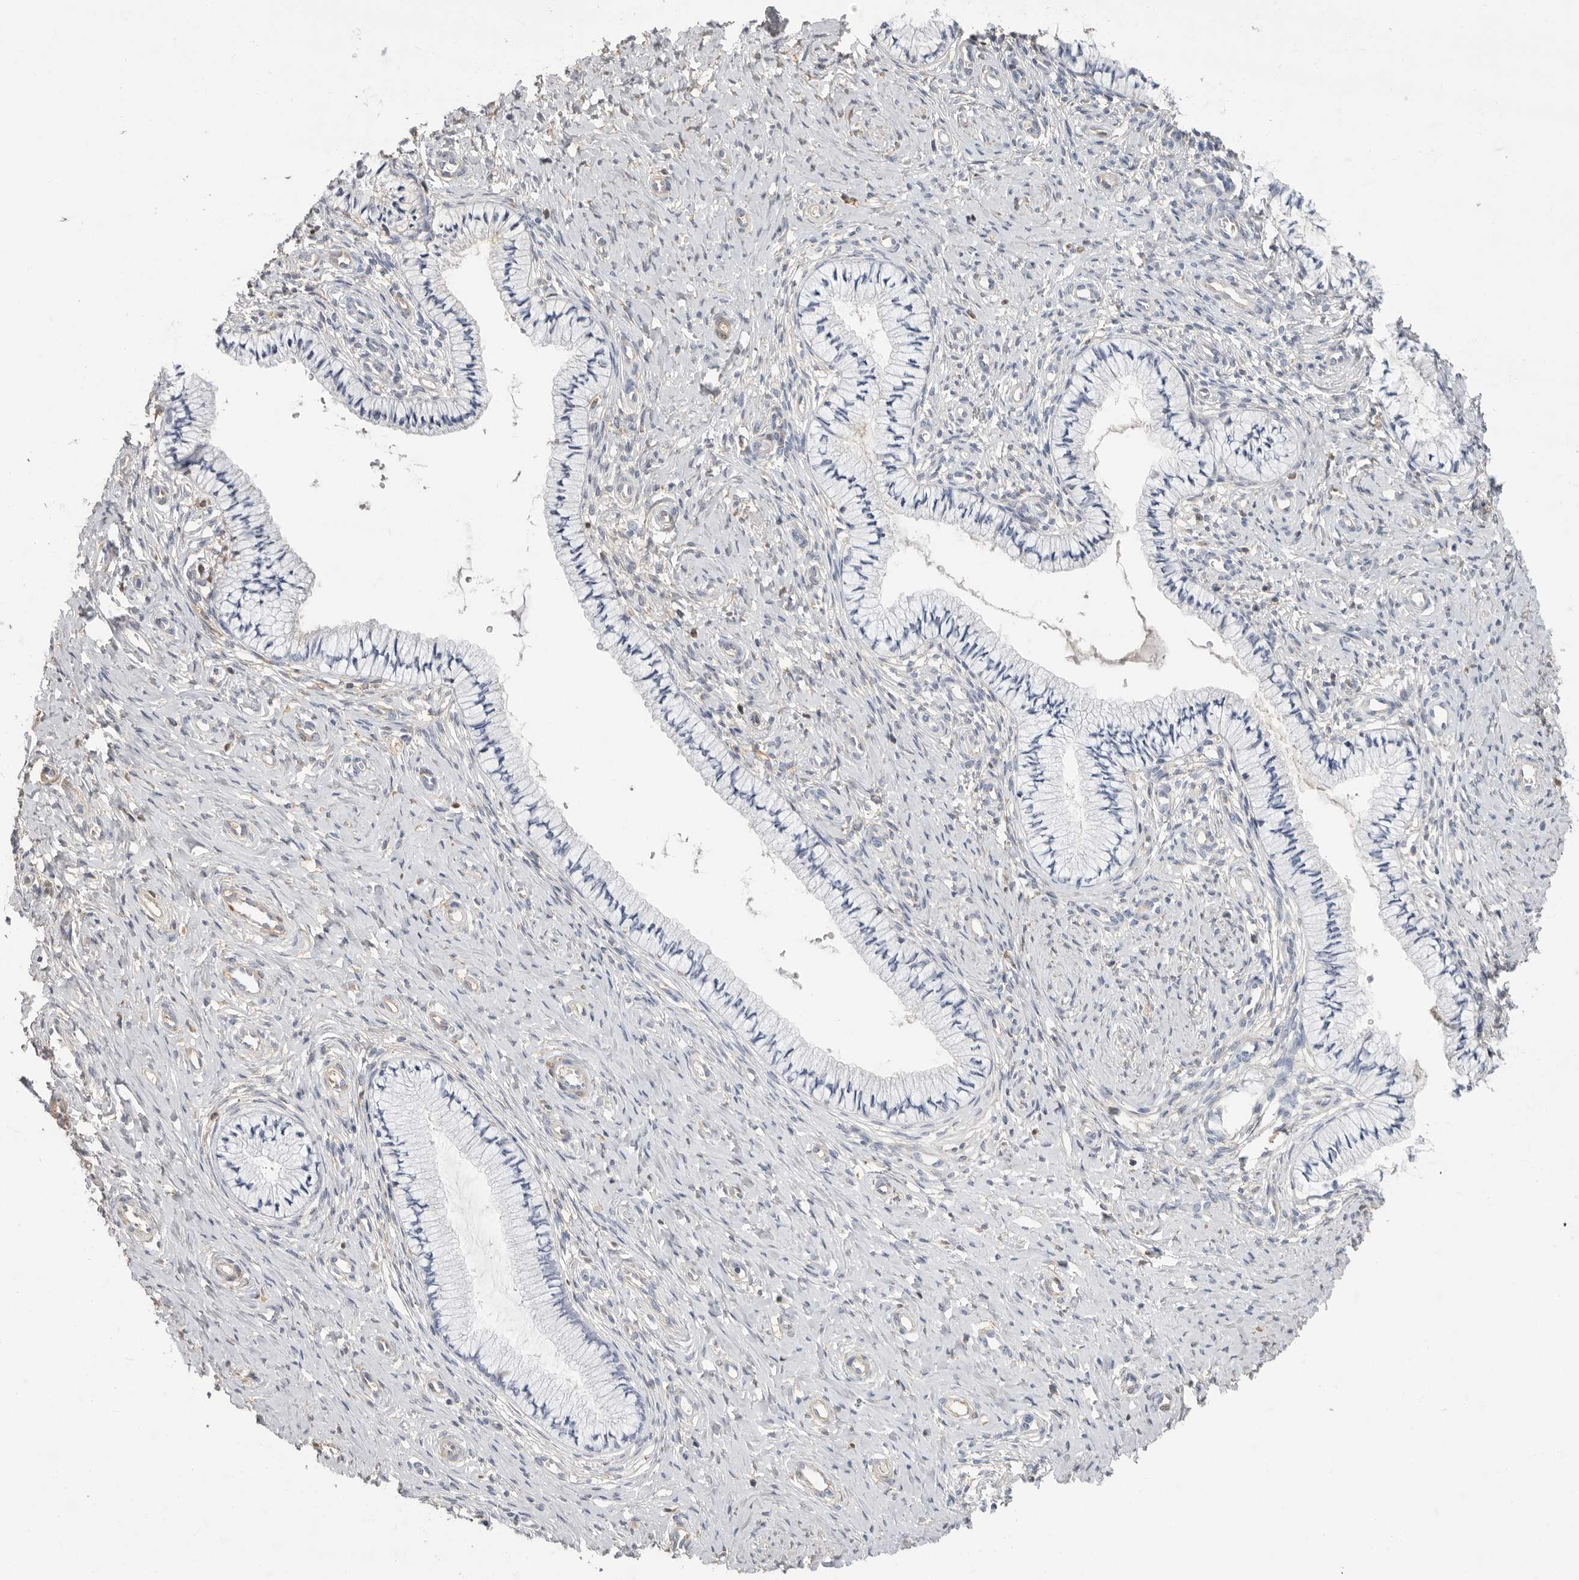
{"staining": {"intensity": "negative", "quantity": "none", "location": "none"}, "tissue": "cervix", "cell_type": "Glandular cells", "image_type": "normal", "snomed": [{"axis": "morphology", "description": "Normal tissue, NOS"}, {"axis": "topography", "description": "Cervix"}], "caption": "Immunohistochemistry histopathology image of benign cervix: cervix stained with DAB (3,3'-diaminobenzidine) demonstrates no significant protein staining in glandular cells.", "gene": "APOA2", "patient": {"sex": "female", "age": 36}}